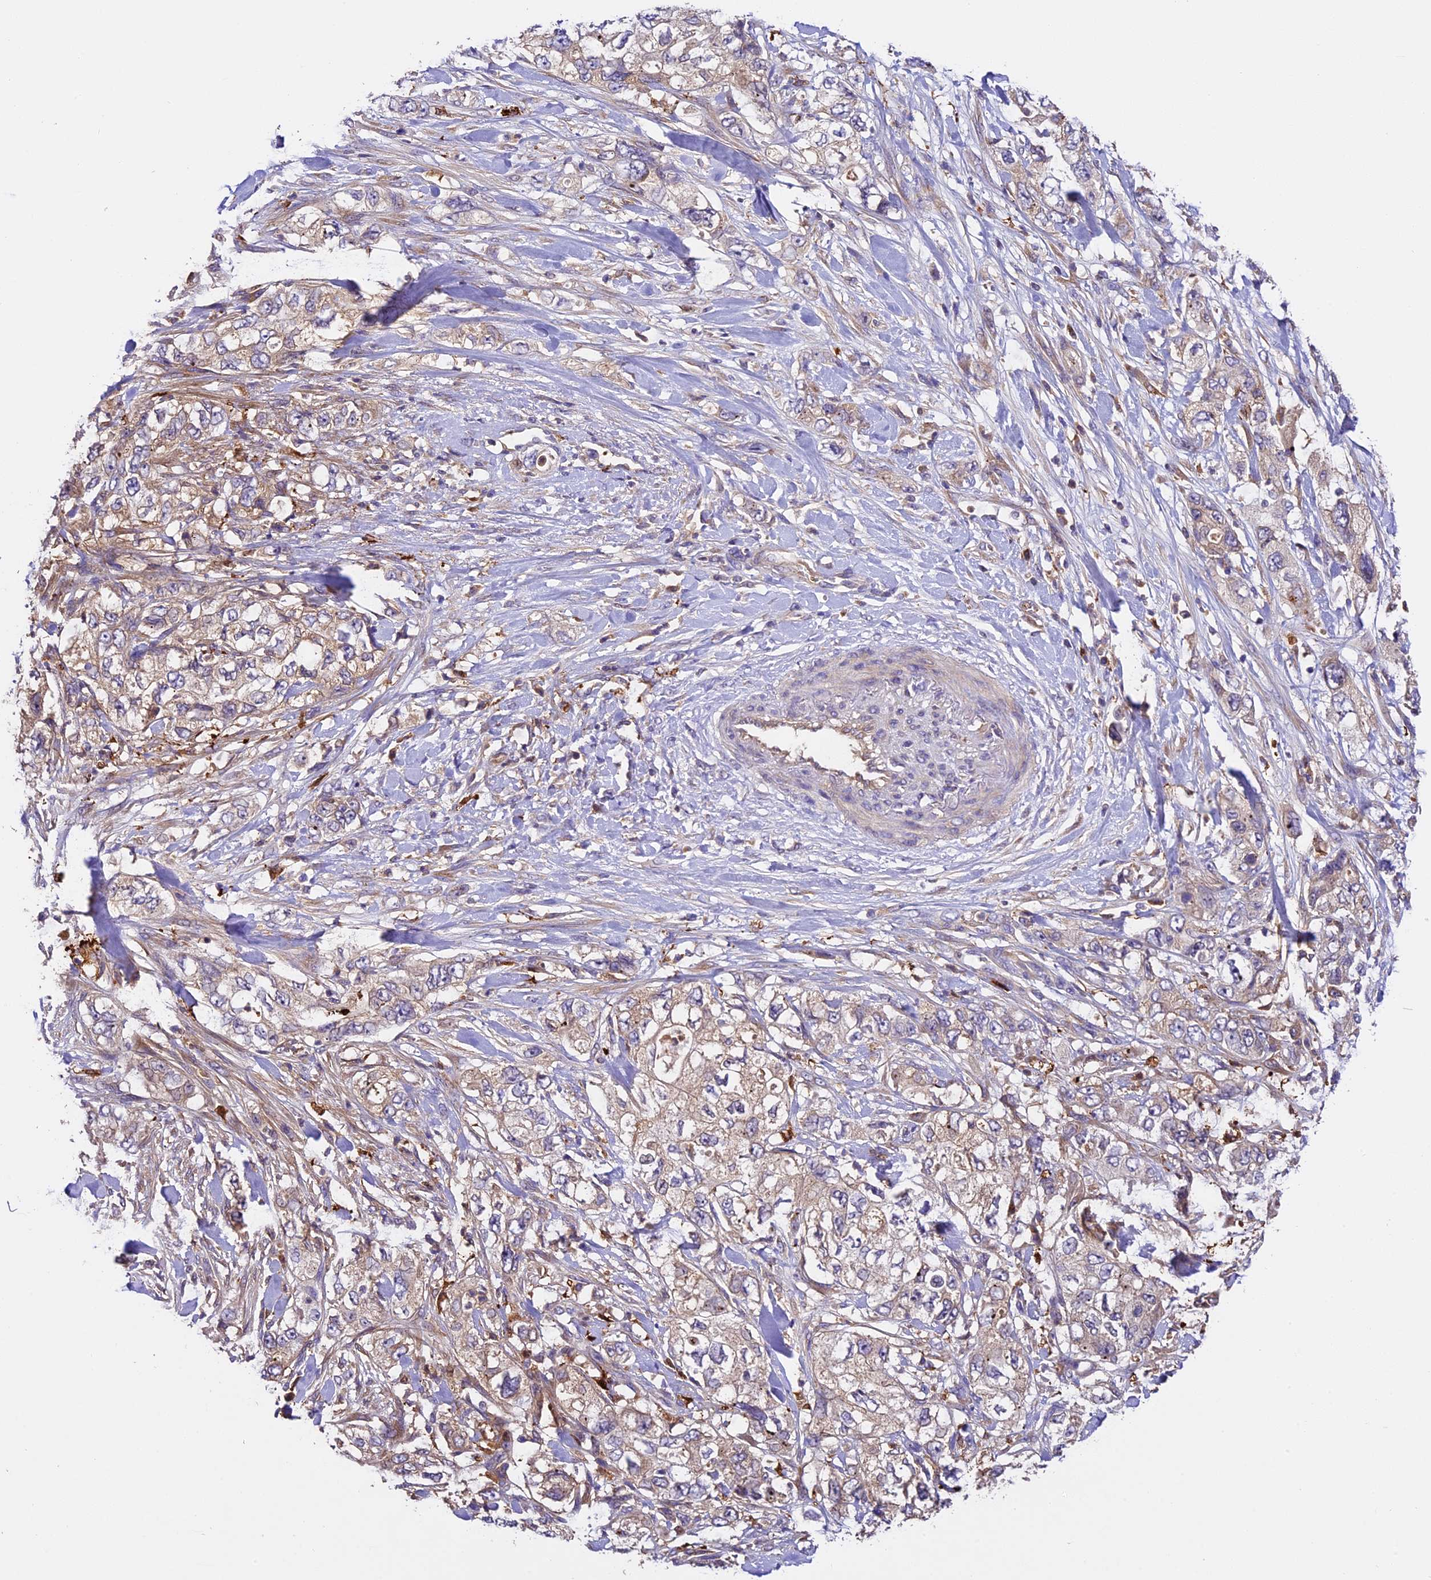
{"staining": {"intensity": "weak", "quantity": "25%-75%", "location": "cytoplasmic/membranous"}, "tissue": "pancreatic cancer", "cell_type": "Tumor cells", "image_type": "cancer", "snomed": [{"axis": "morphology", "description": "Adenocarcinoma, NOS"}, {"axis": "topography", "description": "Pancreas"}], "caption": "Immunohistochemistry micrograph of pancreatic adenocarcinoma stained for a protein (brown), which exhibits low levels of weak cytoplasmic/membranous positivity in approximately 25%-75% of tumor cells.", "gene": "CILP2", "patient": {"sex": "female", "age": 73}}